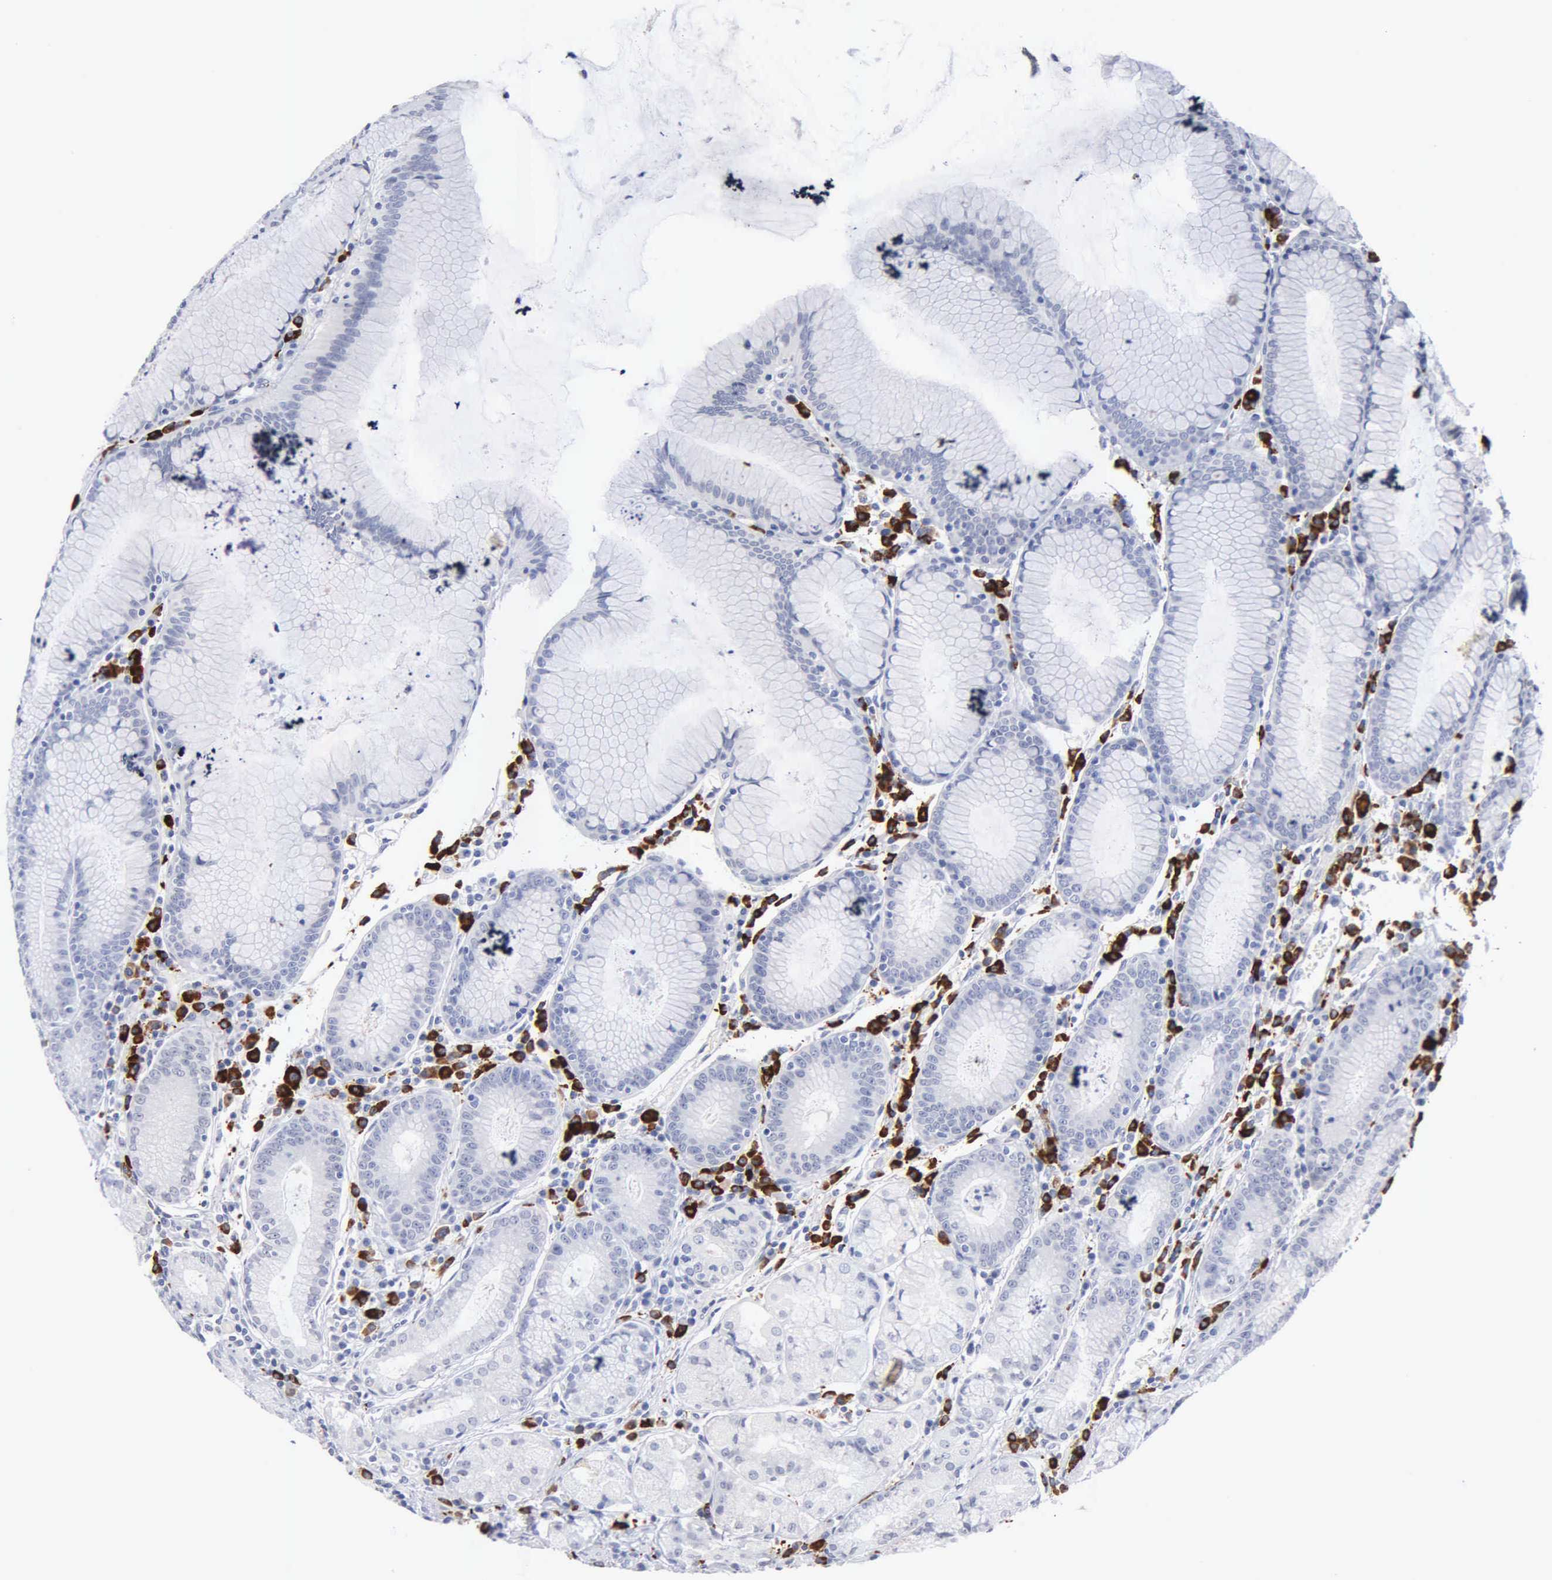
{"staining": {"intensity": "negative", "quantity": "none", "location": "none"}, "tissue": "stomach", "cell_type": "Glandular cells", "image_type": "normal", "snomed": [{"axis": "morphology", "description": "Normal tissue, NOS"}, {"axis": "topography", "description": "Stomach, lower"}], "caption": "High magnification brightfield microscopy of benign stomach stained with DAB (brown) and counterstained with hematoxylin (blue): glandular cells show no significant expression. The staining was performed using DAB to visualize the protein expression in brown, while the nuclei were stained in blue with hematoxylin (Magnification: 20x).", "gene": "ASPHD2", "patient": {"sex": "female", "age": 43}}